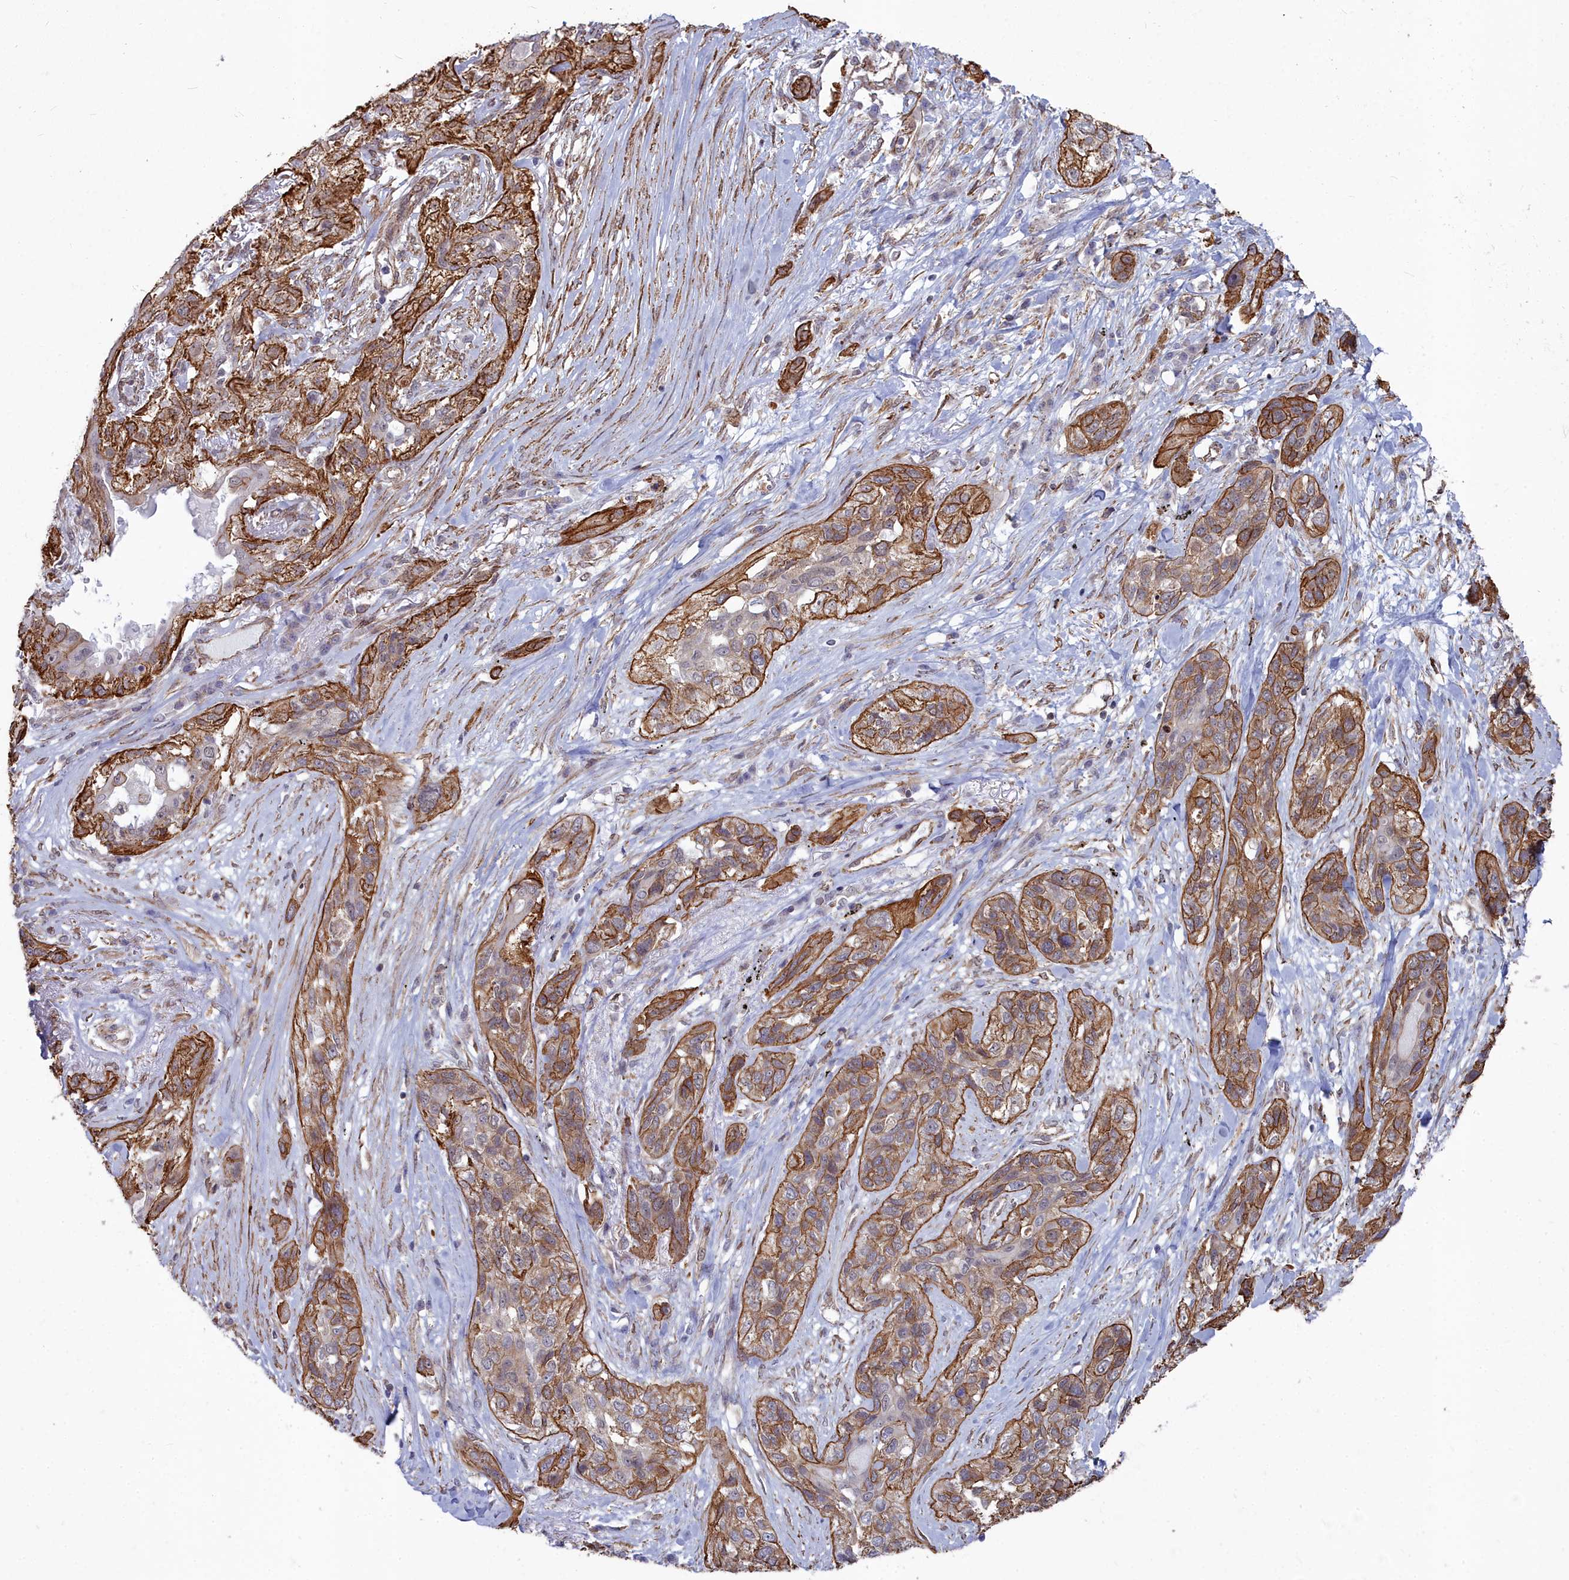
{"staining": {"intensity": "strong", "quantity": ">75%", "location": "cytoplasmic/membranous"}, "tissue": "lung cancer", "cell_type": "Tumor cells", "image_type": "cancer", "snomed": [{"axis": "morphology", "description": "Squamous cell carcinoma, NOS"}, {"axis": "topography", "description": "Lung"}], "caption": "Immunohistochemical staining of lung cancer displays strong cytoplasmic/membranous protein expression in approximately >75% of tumor cells. Using DAB (brown) and hematoxylin (blue) stains, captured at high magnification using brightfield microscopy.", "gene": "YJU2", "patient": {"sex": "female", "age": 70}}